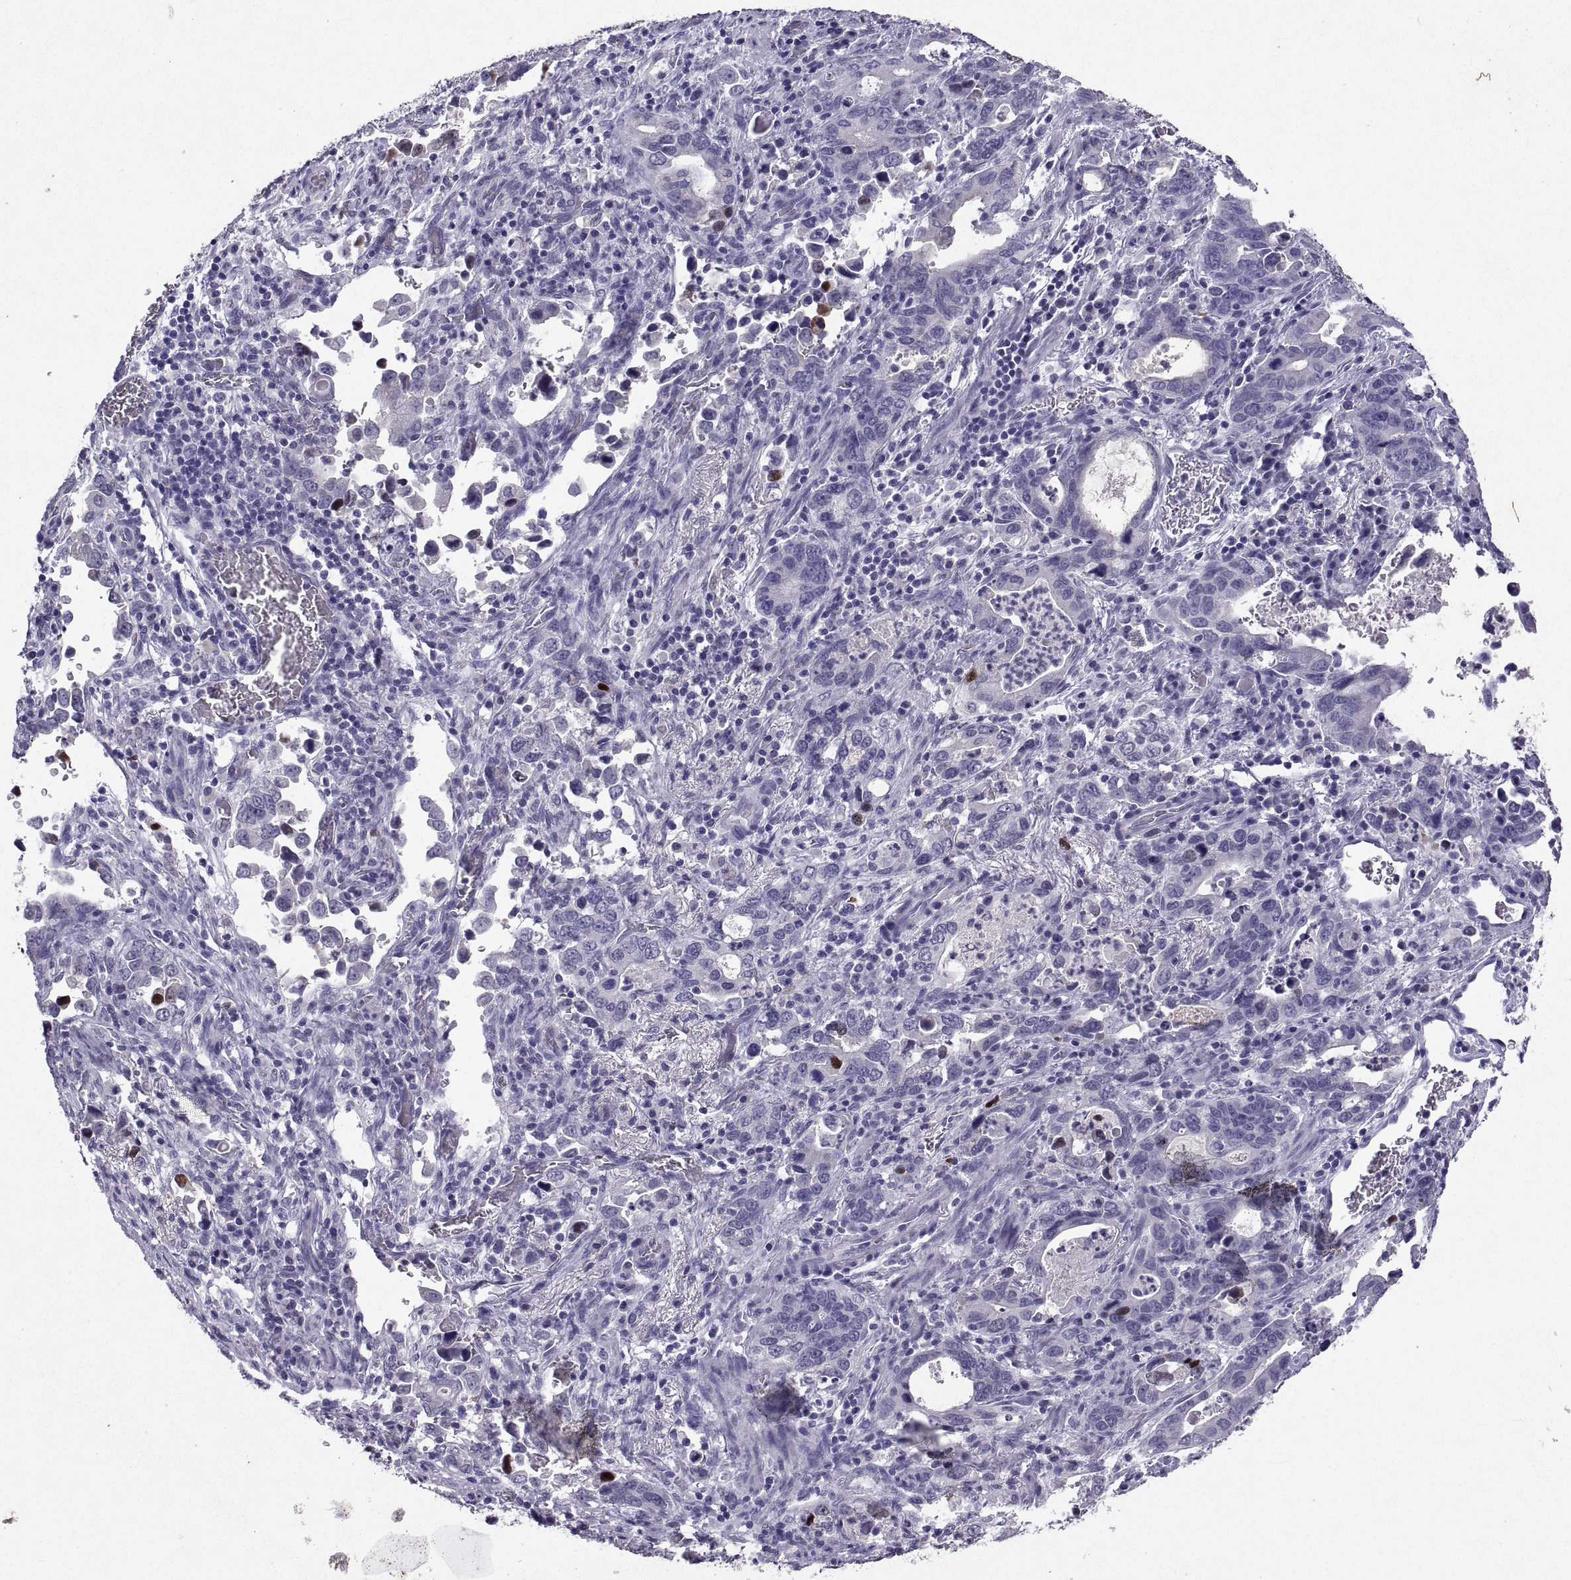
{"staining": {"intensity": "negative", "quantity": "none", "location": "none"}, "tissue": "stomach cancer", "cell_type": "Tumor cells", "image_type": "cancer", "snomed": [{"axis": "morphology", "description": "Adenocarcinoma, NOS"}, {"axis": "topography", "description": "Stomach, upper"}], "caption": "A high-resolution photomicrograph shows IHC staining of stomach cancer, which demonstrates no significant positivity in tumor cells.", "gene": "SOX21", "patient": {"sex": "male", "age": 74}}